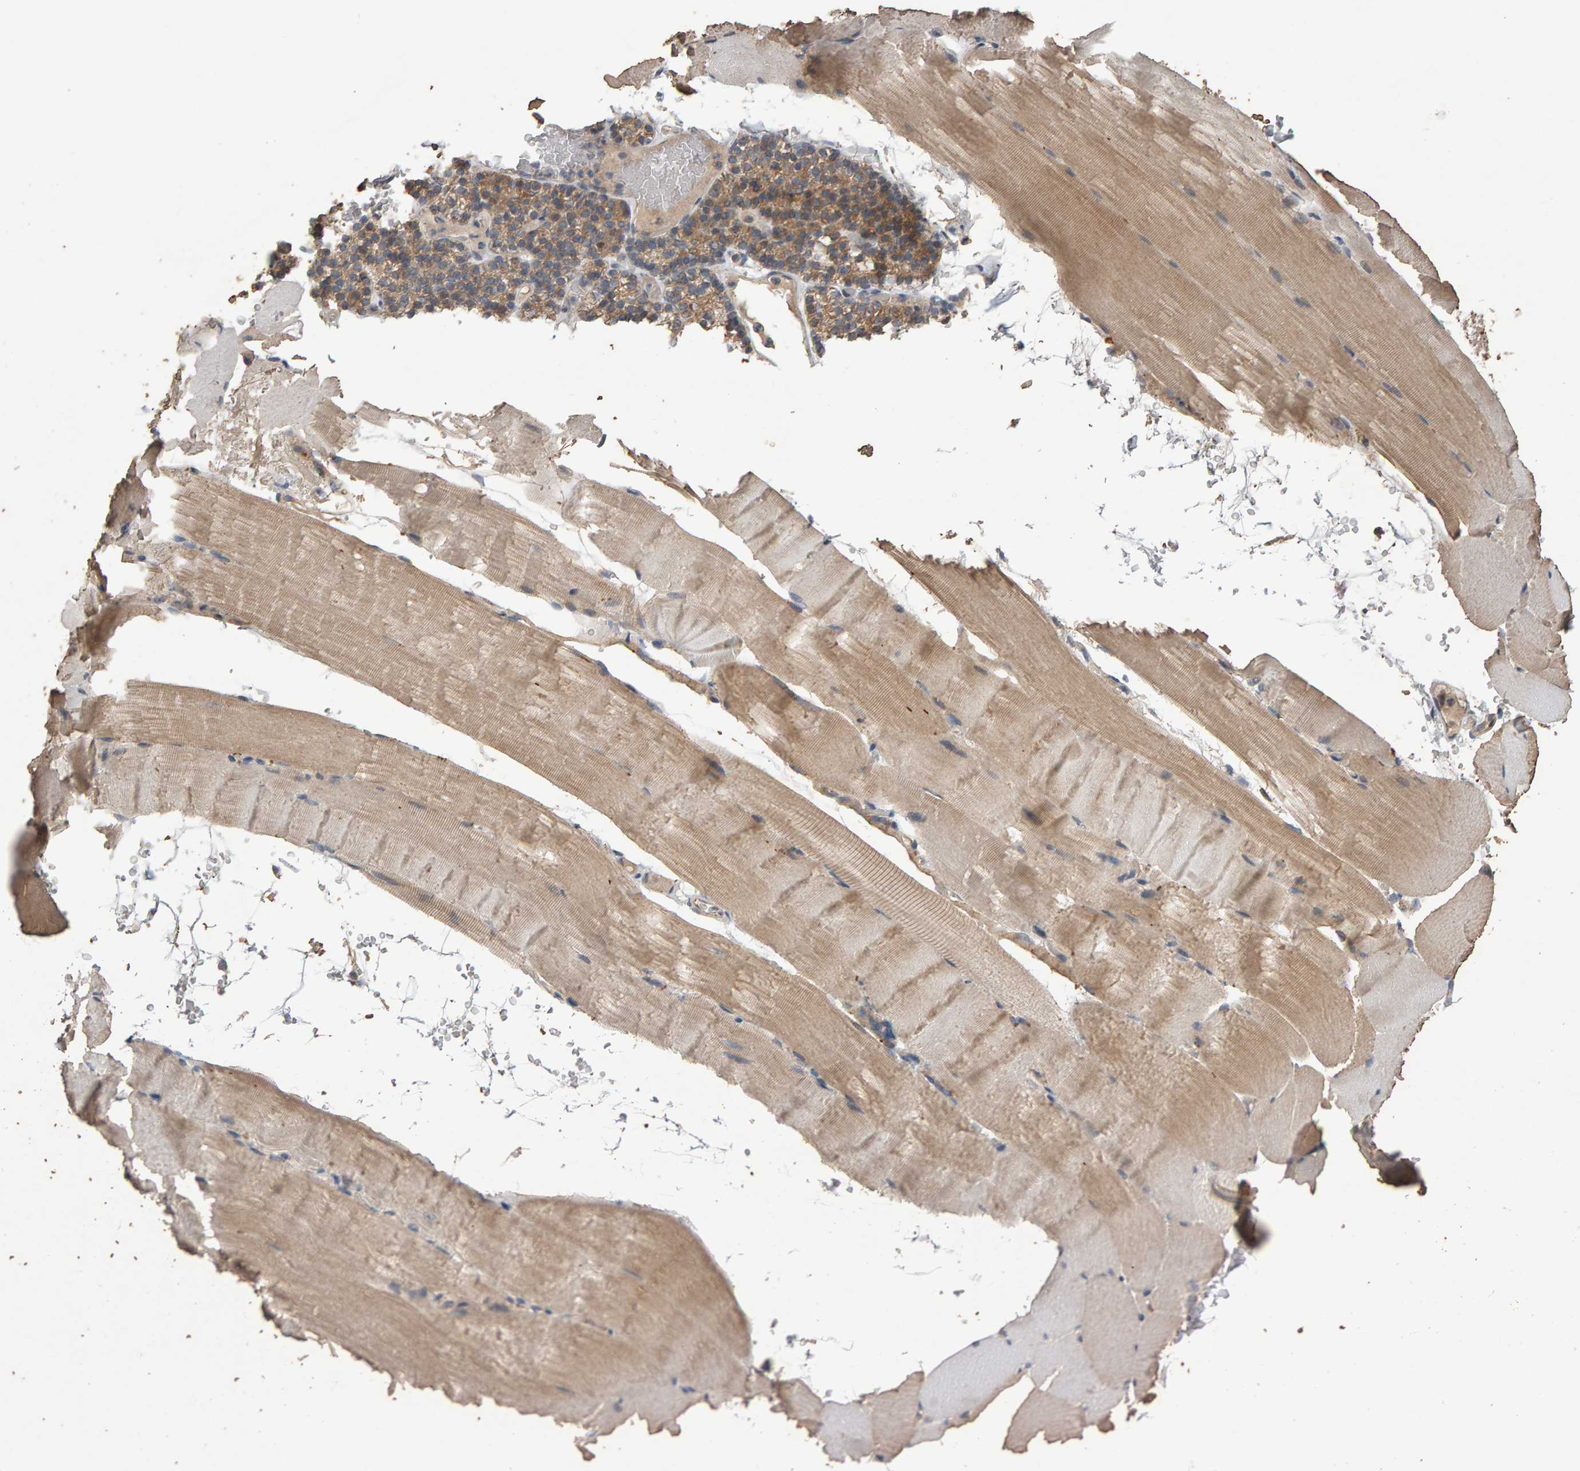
{"staining": {"intensity": "weak", "quantity": "25%-75%", "location": "cytoplasmic/membranous"}, "tissue": "skeletal muscle", "cell_type": "Myocytes", "image_type": "normal", "snomed": [{"axis": "morphology", "description": "Normal tissue, NOS"}, {"axis": "topography", "description": "Skeletal muscle"}, {"axis": "topography", "description": "Parathyroid gland"}], "caption": "An immunohistochemistry (IHC) image of normal tissue is shown. Protein staining in brown shows weak cytoplasmic/membranous positivity in skeletal muscle within myocytes.", "gene": "COASY", "patient": {"sex": "female", "age": 37}}